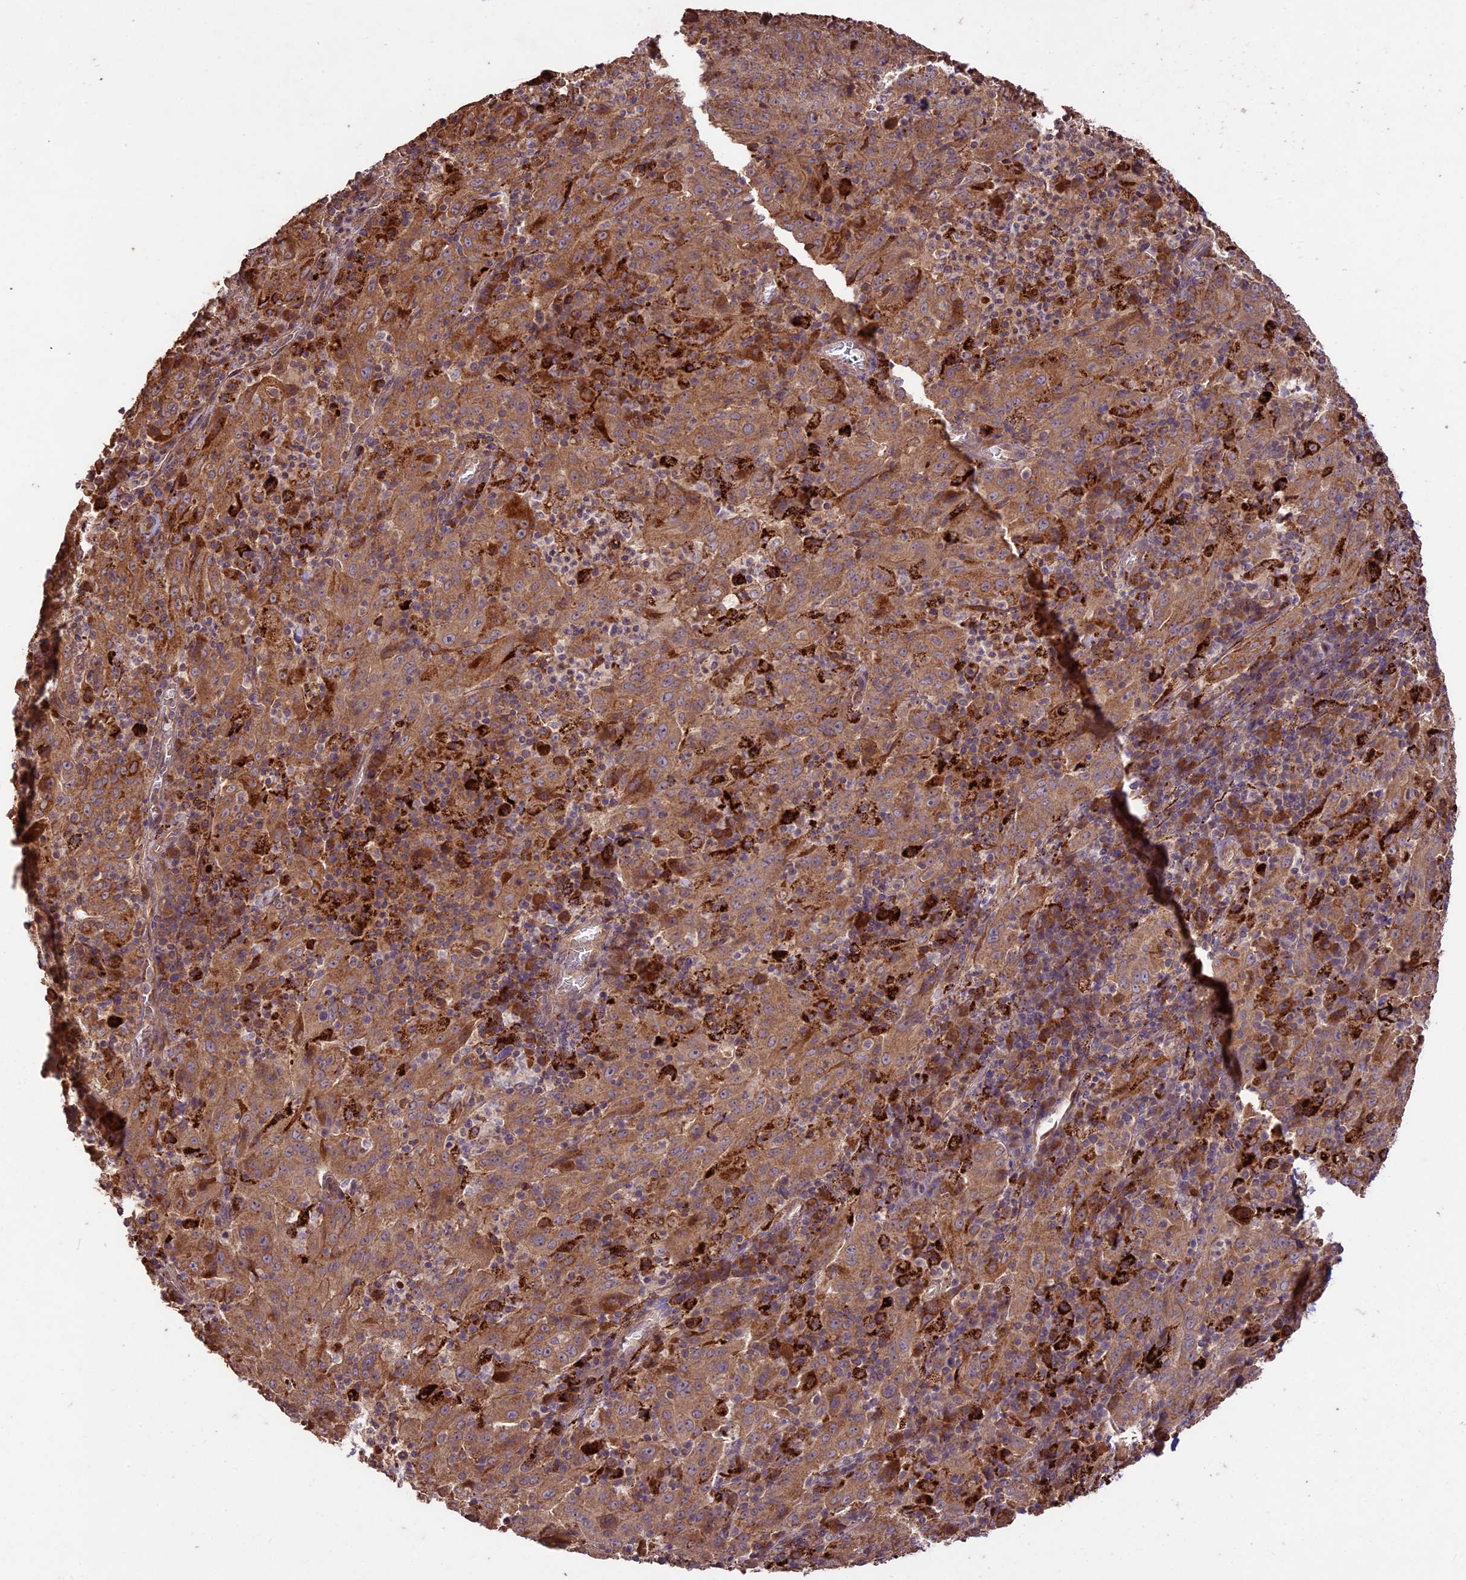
{"staining": {"intensity": "moderate", "quantity": ">75%", "location": "cytoplasmic/membranous"}, "tissue": "pancreatic cancer", "cell_type": "Tumor cells", "image_type": "cancer", "snomed": [{"axis": "morphology", "description": "Adenocarcinoma, NOS"}, {"axis": "topography", "description": "Pancreas"}], "caption": "Tumor cells exhibit medium levels of moderate cytoplasmic/membranous positivity in about >75% of cells in pancreatic adenocarcinoma. (Stains: DAB (3,3'-diaminobenzidine) in brown, nuclei in blue, Microscopy: brightfield microscopy at high magnification).", "gene": "CRLF1", "patient": {"sex": "male", "age": 63}}